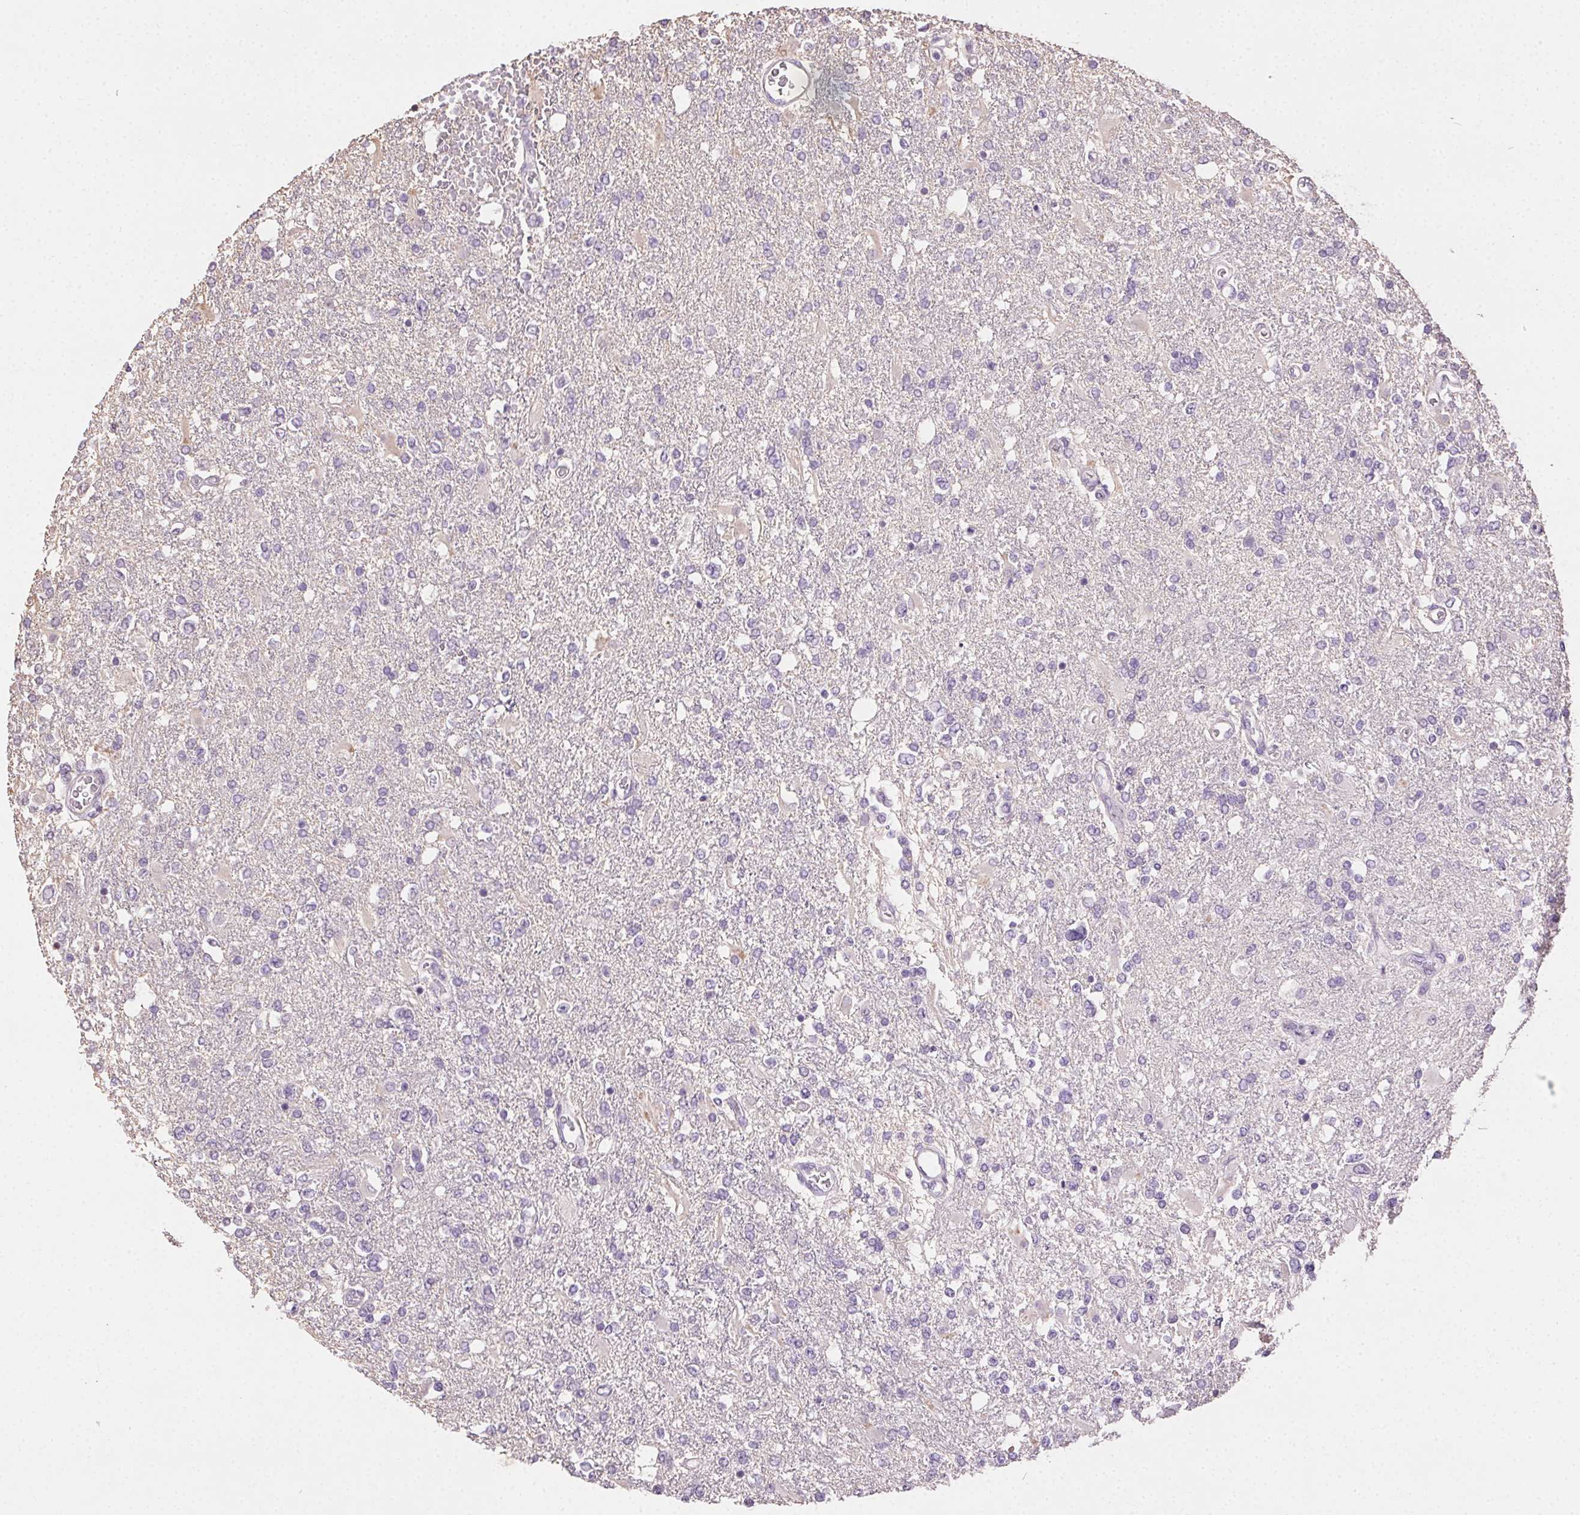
{"staining": {"intensity": "negative", "quantity": "none", "location": "none"}, "tissue": "glioma", "cell_type": "Tumor cells", "image_type": "cancer", "snomed": [{"axis": "morphology", "description": "Glioma, malignant, High grade"}, {"axis": "topography", "description": "Cerebral cortex"}], "caption": "Tumor cells show no significant expression in glioma.", "gene": "SYCE2", "patient": {"sex": "male", "age": 79}}